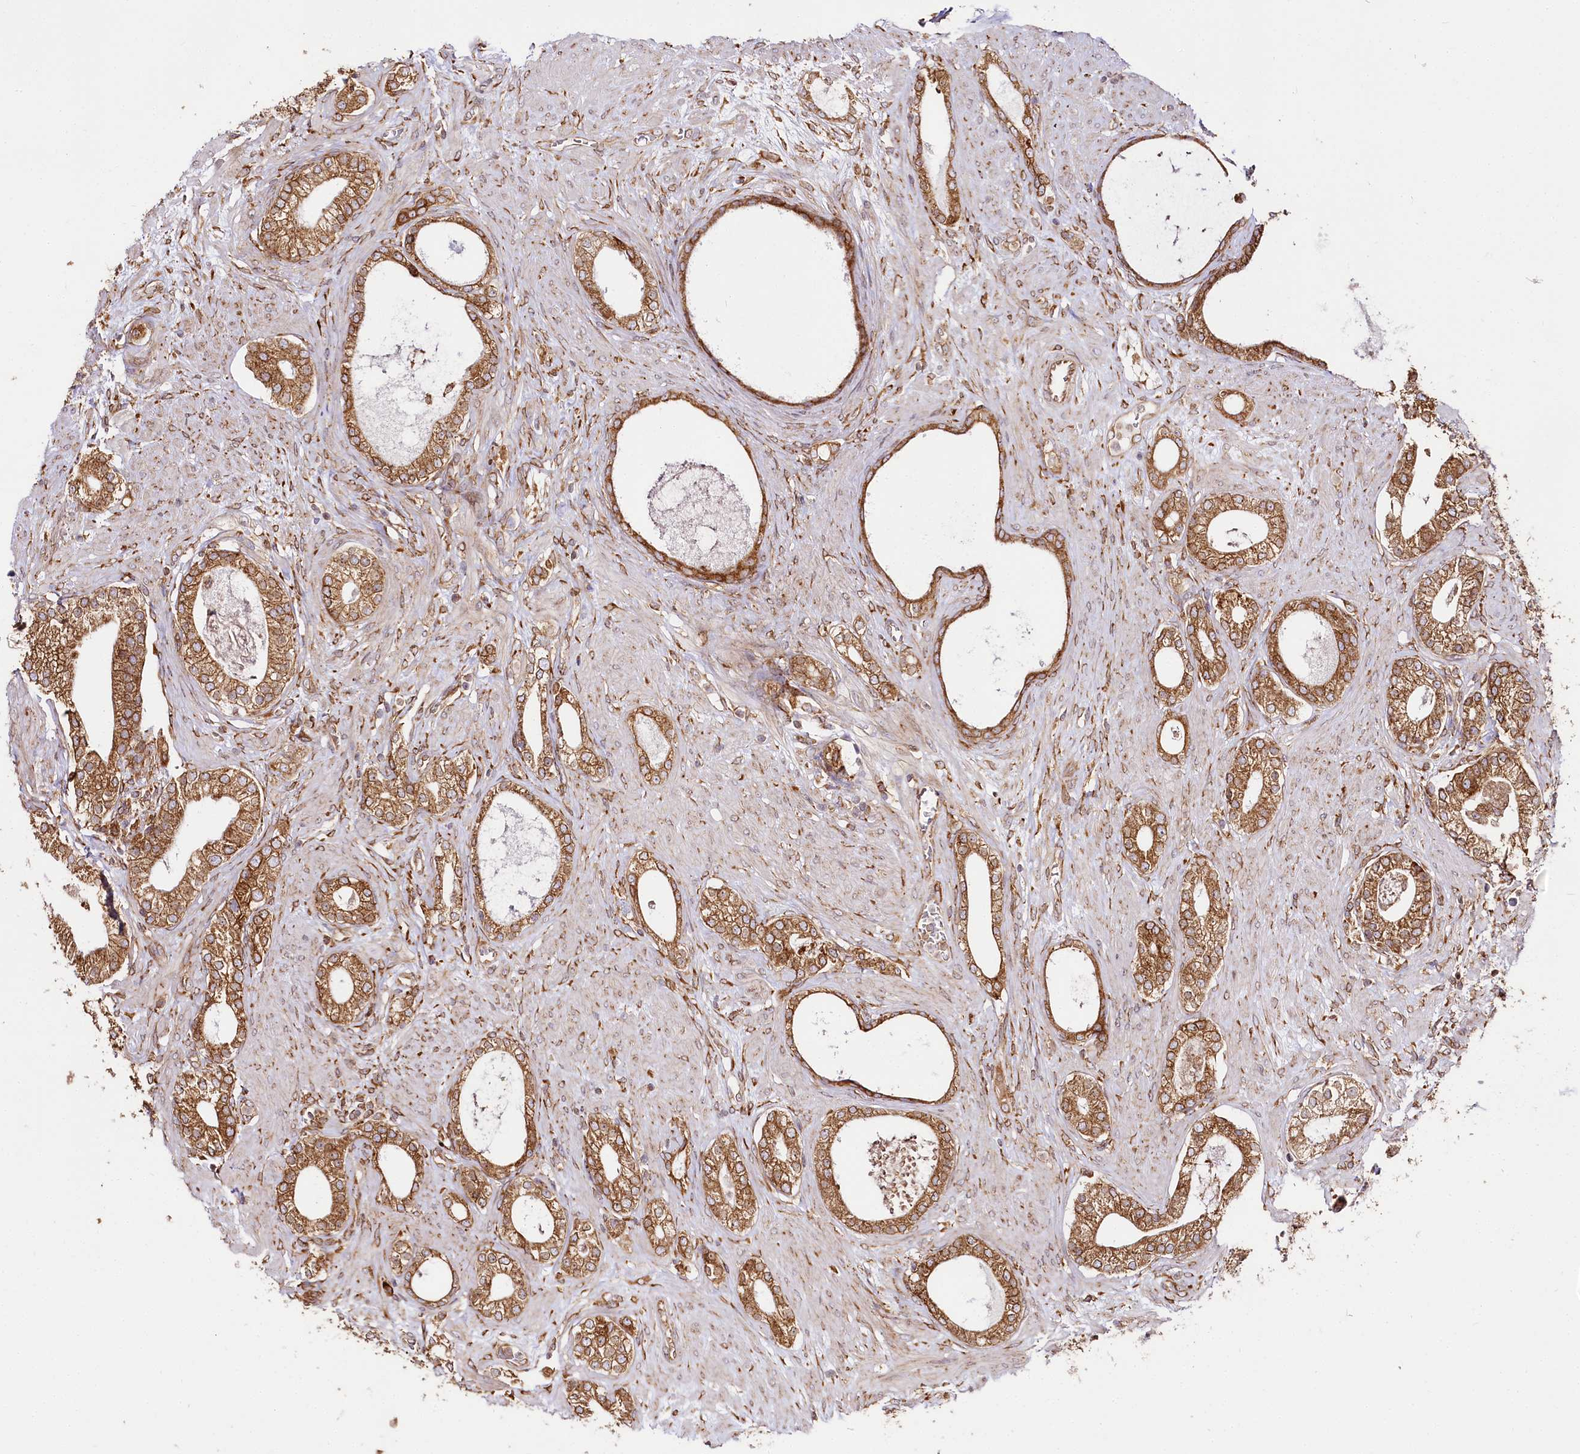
{"staining": {"intensity": "moderate", "quantity": ">75%", "location": "cytoplasmic/membranous"}, "tissue": "prostate cancer", "cell_type": "Tumor cells", "image_type": "cancer", "snomed": [{"axis": "morphology", "description": "Adenocarcinoma, High grade"}, {"axis": "topography", "description": "Prostate"}], "caption": "This image shows prostate high-grade adenocarcinoma stained with immunohistochemistry to label a protein in brown. The cytoplasmic/membranous of tumor cells show moderate positivity for the protein. Nuclei are counter-stained blue.", "gene": "CNPY2", "patient": {"sex": "male", "age": 63}}